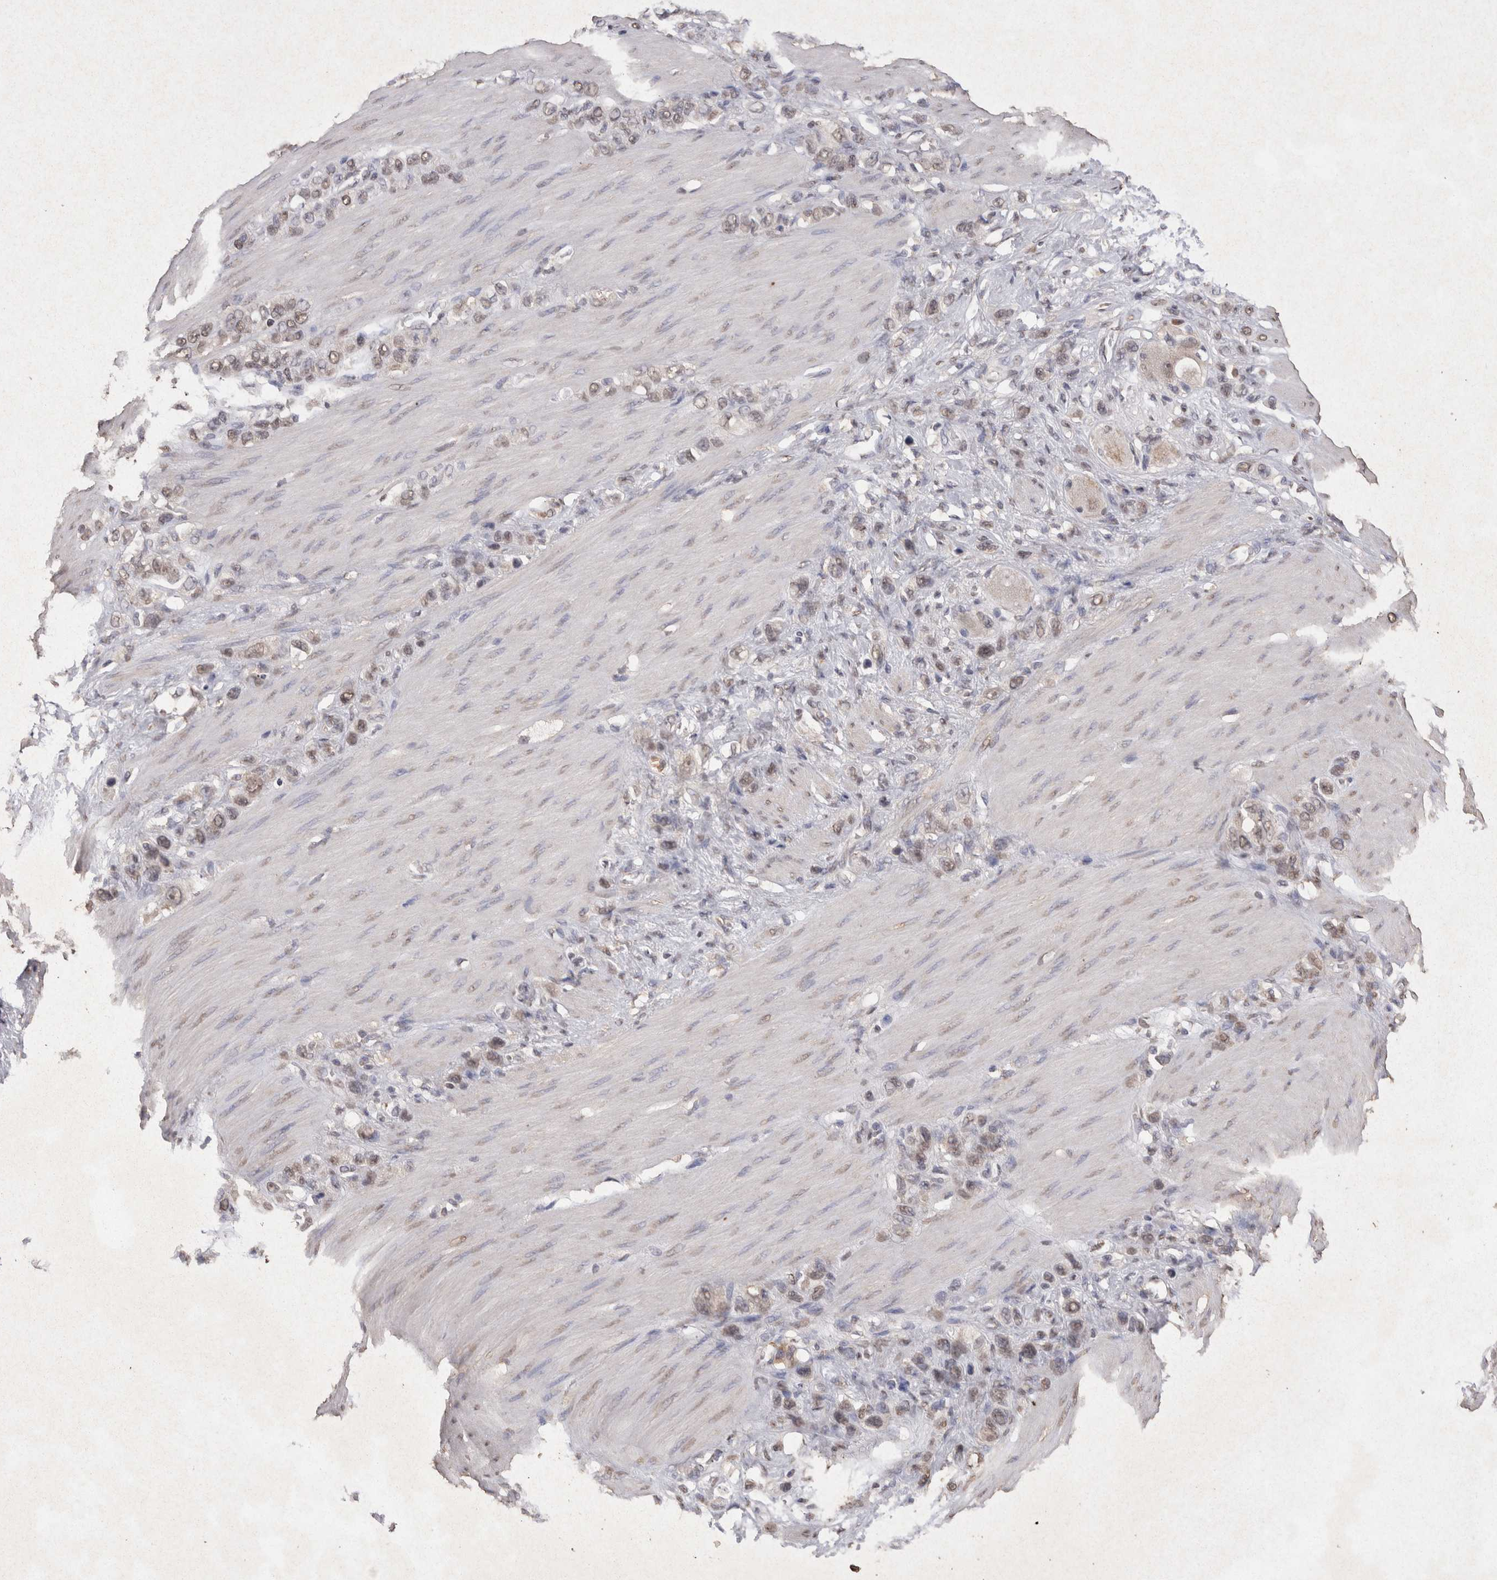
{"staining": {"intensity": "weak", "quantity": "<25%", "location": "nuclear"}, "tissue": "stomach cancer", "cell_type": "Tumor cells", "image_type": "cancer", "snomed": [{"axis": "morphology", "description": "Adenocarcinoma, NOS"}, {"axis": "morphology", "description": "Adenocarcinoma, High grade"}, {"axis": "topography", "description": "Stomach, upper"}, {"axis": "topography", "description": "Stomach, lower"}], "caption": "The photomicrograph demonstrates no staining of tumor cells in stomach cancer.", "gene": "GRK5", "patient": {"sex": "female", "age": 65}}